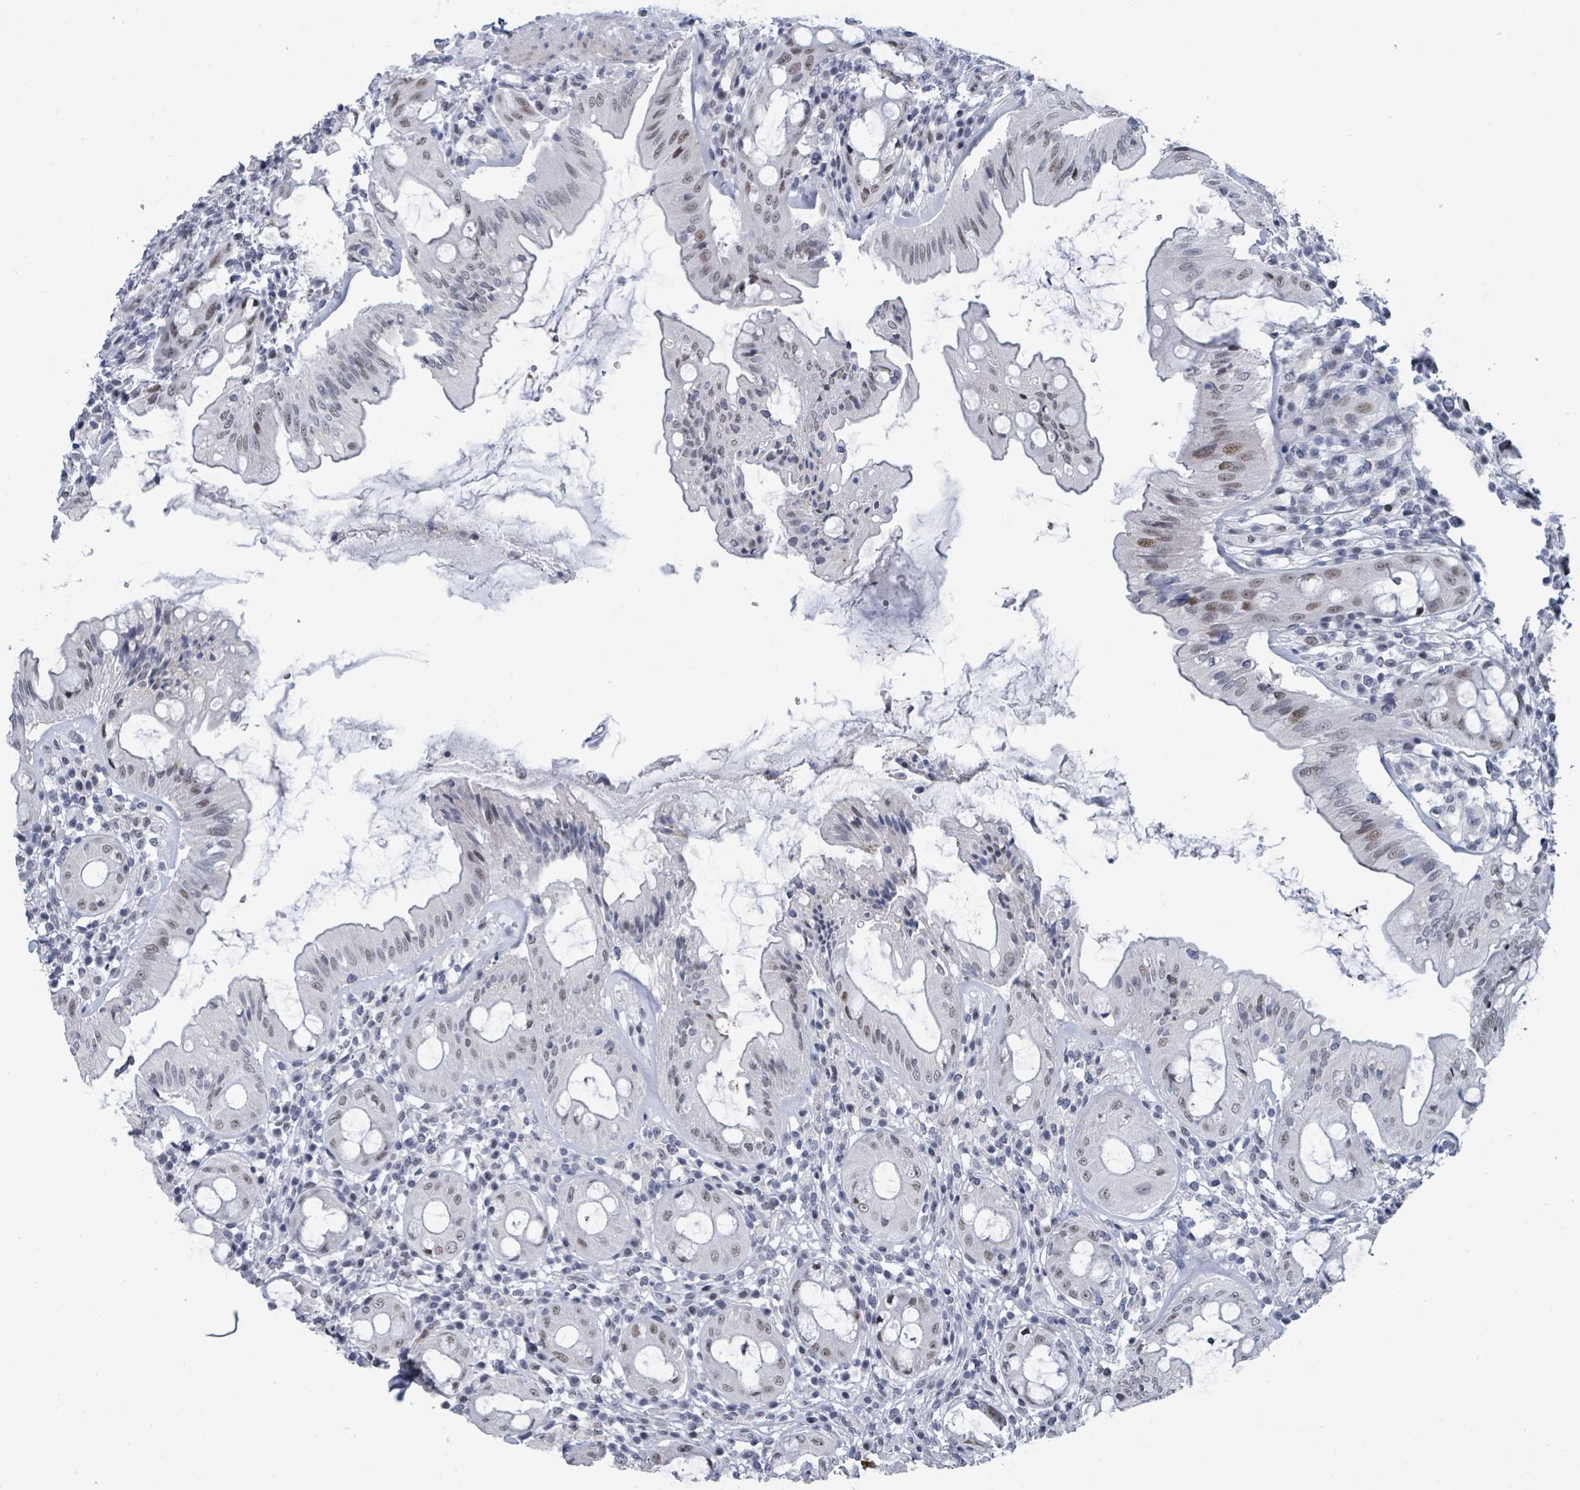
{"staining": {"intensity": "moderate", "quantity": "25%-75%", "location": "nuclear"}, "tissue": "rectum", "cell_type": "Glandular cells", "image_type": "normal", "snomed": [{"axis": "morphology", "description": "Normal tissue, NOS"}, {"axis": "topography", "description": "Rectum"}], "caption": "This image shows benign rectum stained with IHC to label a protein in brown. The nuclear of glandular cells show moderate positivity for the protein. Nuclei are counter-stained blue.", "gene": "CT45A10", "patient": {"sex": "female", "age": 57}}